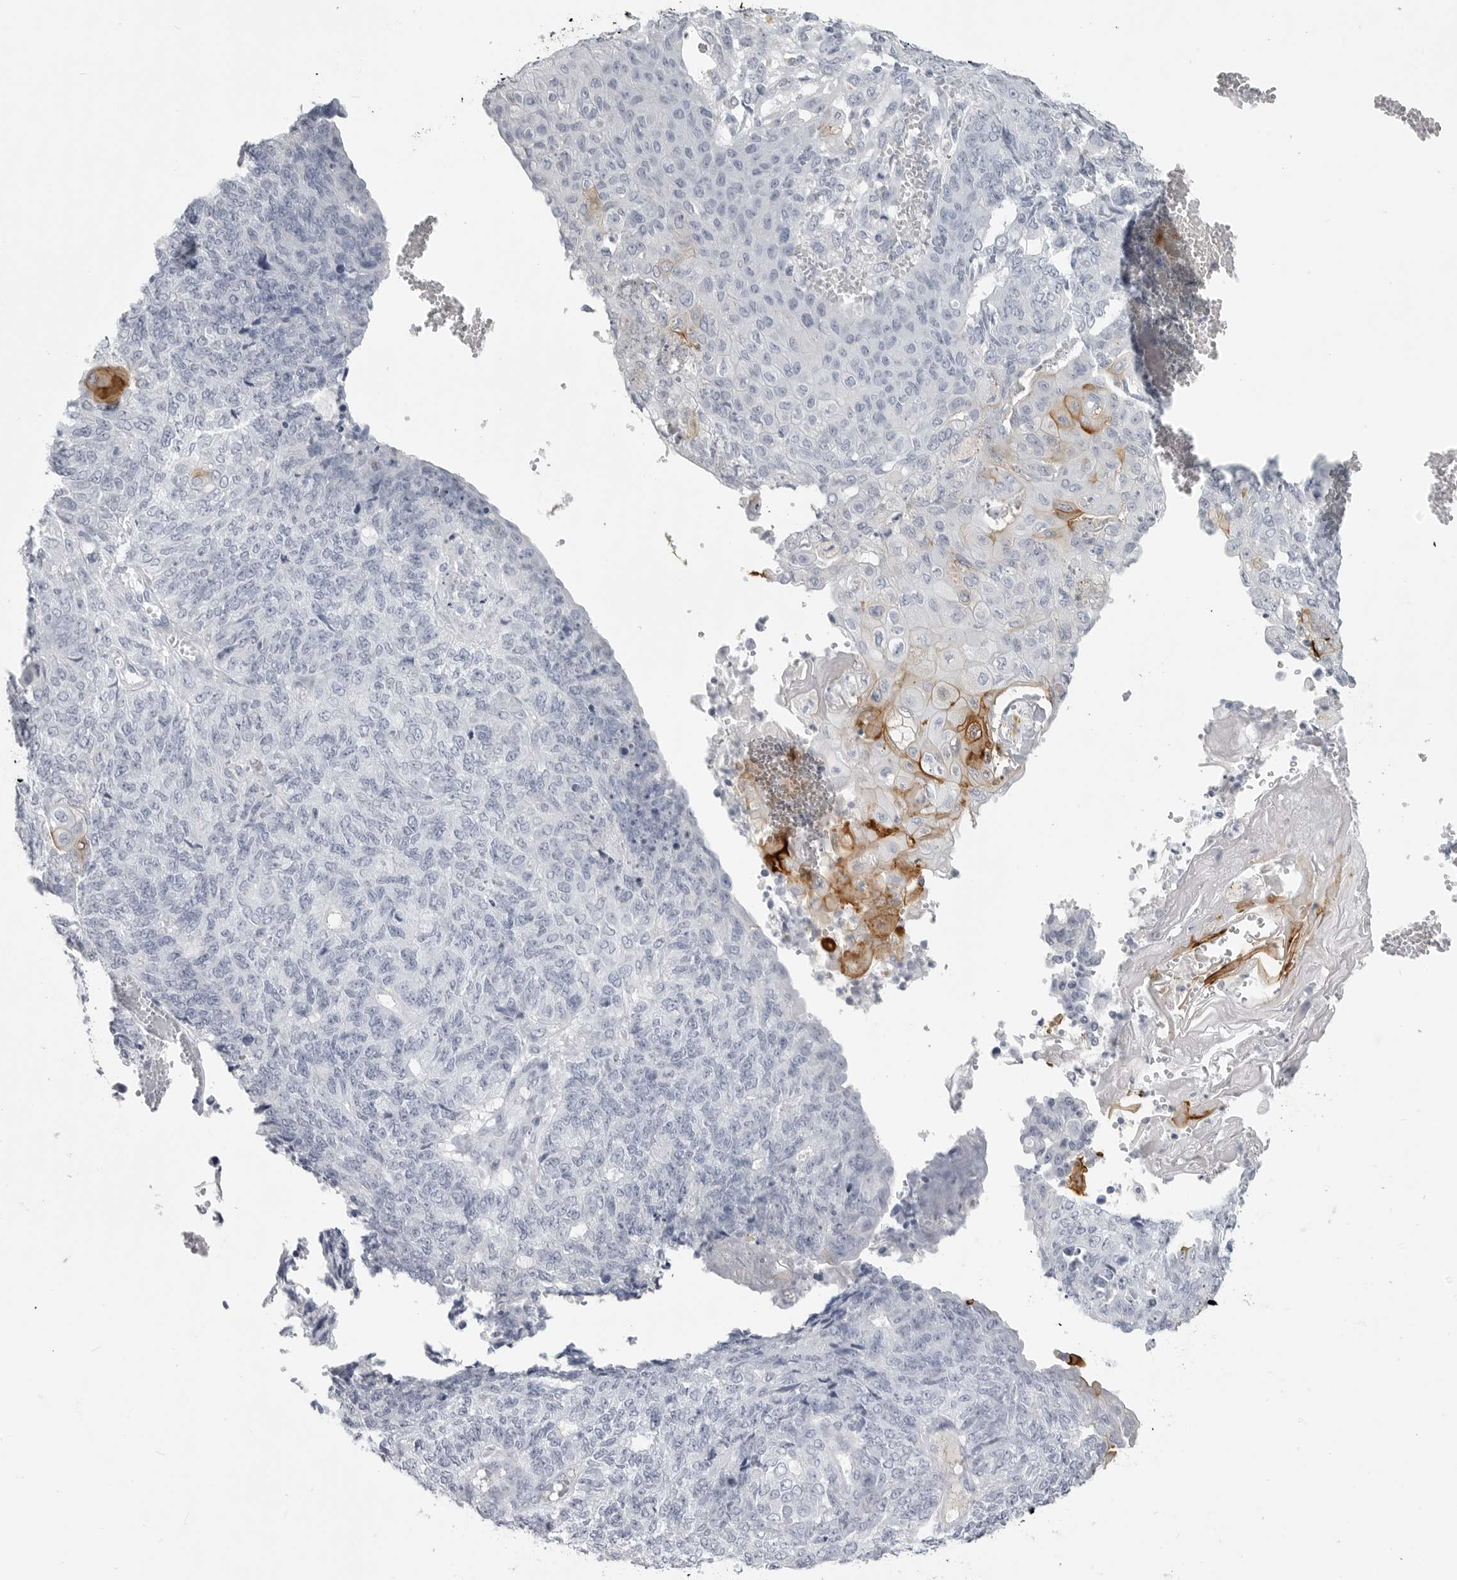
{"staining": {"intensity": "negative", "quantity": "none", "location": "none"}, "tissue": "endometrial cancer", "cell_type": "Tumor cells", "image_type": "cancer", "snomed": [{"axis": "morphology", "description": "Adenocarcinoma, NOS"}, {"axis": "topography", "description": "Endometrium"}], "caption": "This image is of endometrial cancer (adenocarcinoma) stained with immunohistochemistry to label a protein in brown with the nuclei are counter-stained blue. There is no positivity in tumor cells.", "gene": "LY6D", "patient": {"sex": "female", "age": 32}}